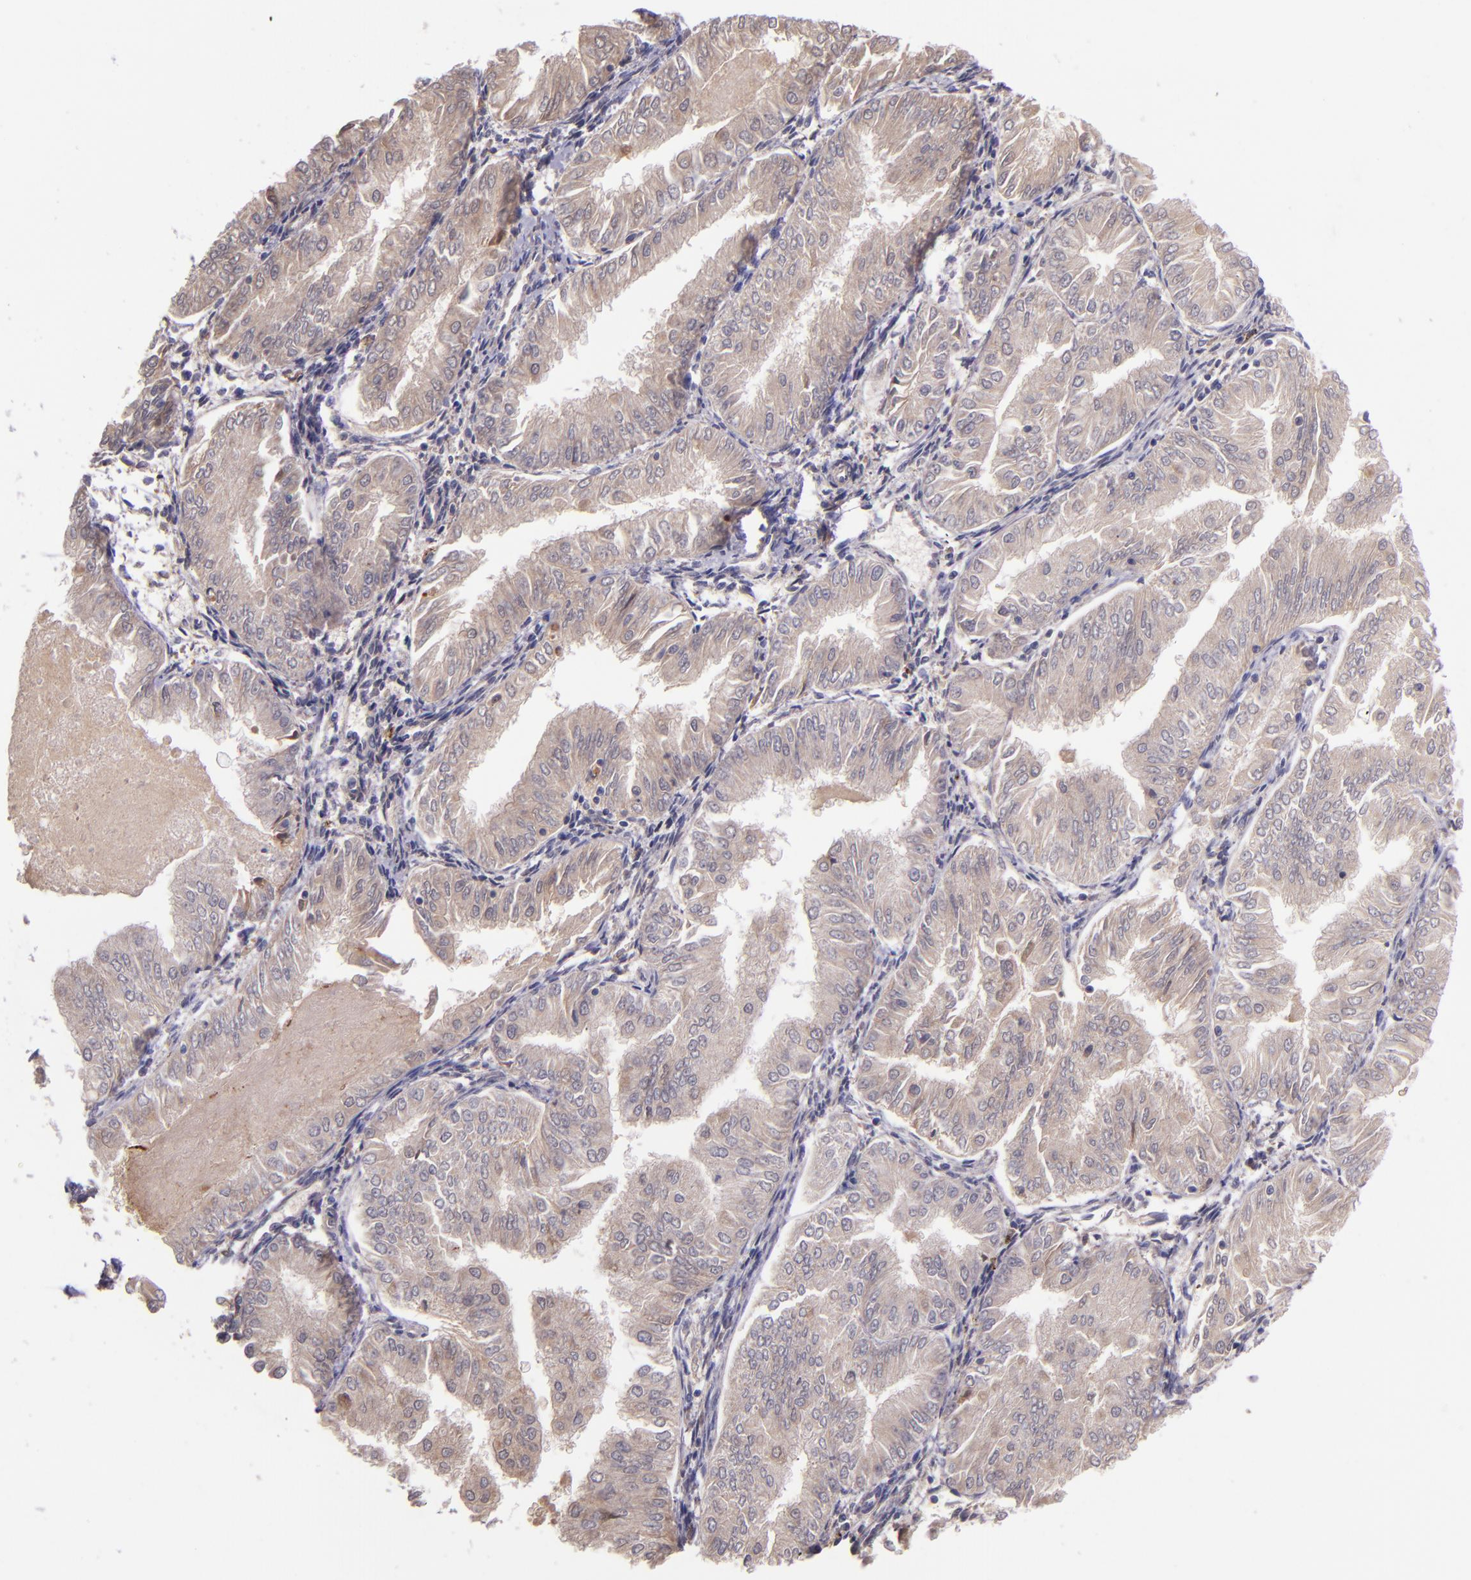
{"staining": {"intensity": "weak", "quantity": ">75%", "location": "cytoplasmic/membranous"}, "tissue": "endometrial cancer", "cell_type": "Tumor cells", "image_type": "cancer", "snomed": [{"axis": "morphology", "description": "Adenocarcinoma, NOS"}, {"axis": "topography", "description": "Endometrium"}], "caption": "Weak cytoplasmic/membranous staining for a protein is identified in approximately >75% of tumor cells of adenocarcinoma (endometrial) using immunohistochemistry (IHC).", "gene": "KNG1", "patient": {"sex": "female", "age": 53}}